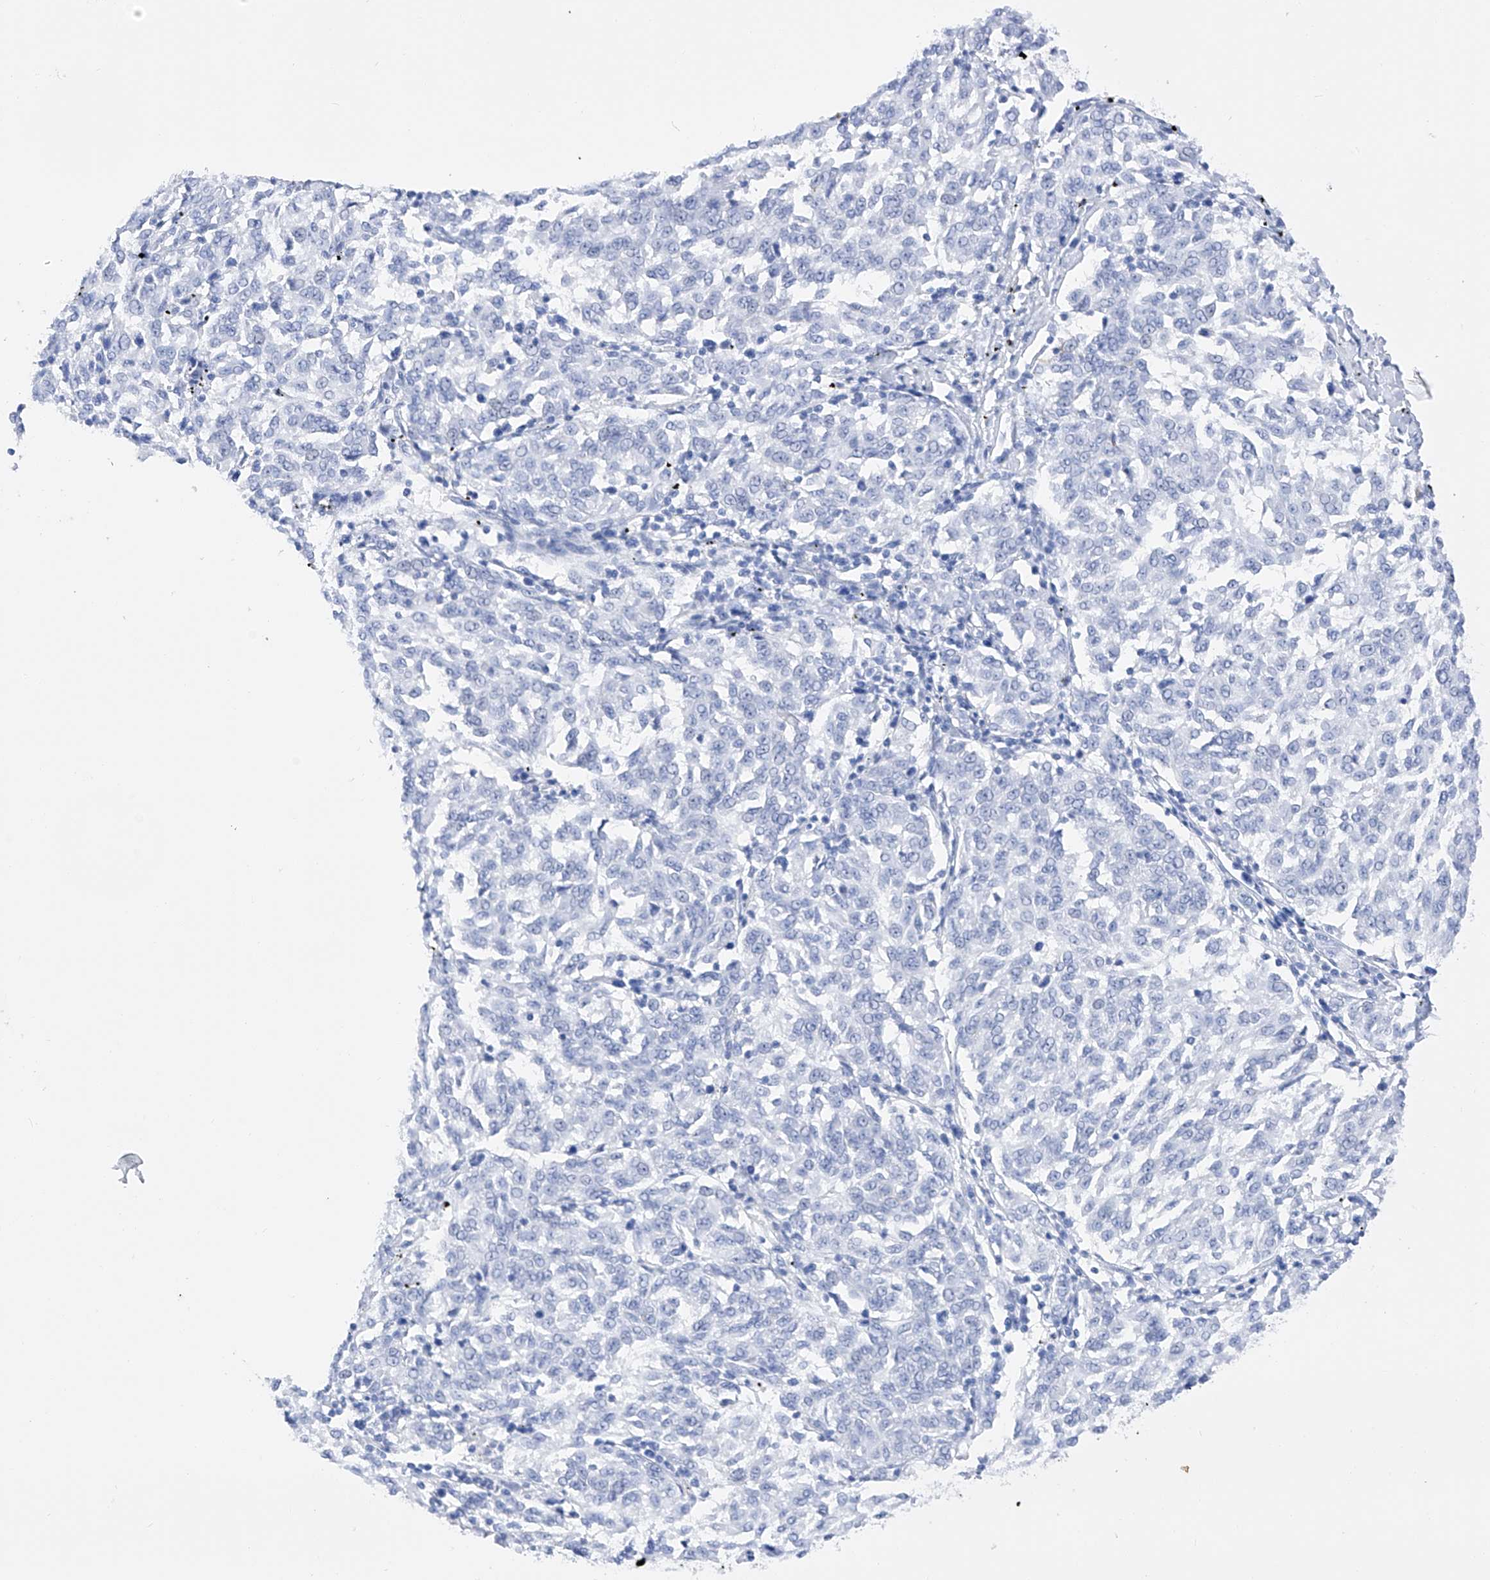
{"staining": {"intensity": "negative", "quantity": "none", "location": "none"}, "tissue": "melanoma", "cell_type": "Tumor cells", "image_type": "cancer", "snomed": [{"axis": "morphology", "description": "Malignant melanoma, NOS"}, {"axis": "topography", "description": "Skin"}], "caption": "Immunohistochemistry of melanoma shows no staining in tumor cells.", "gene": "FLG", "patient": {"sex": "female", "age": 72}}